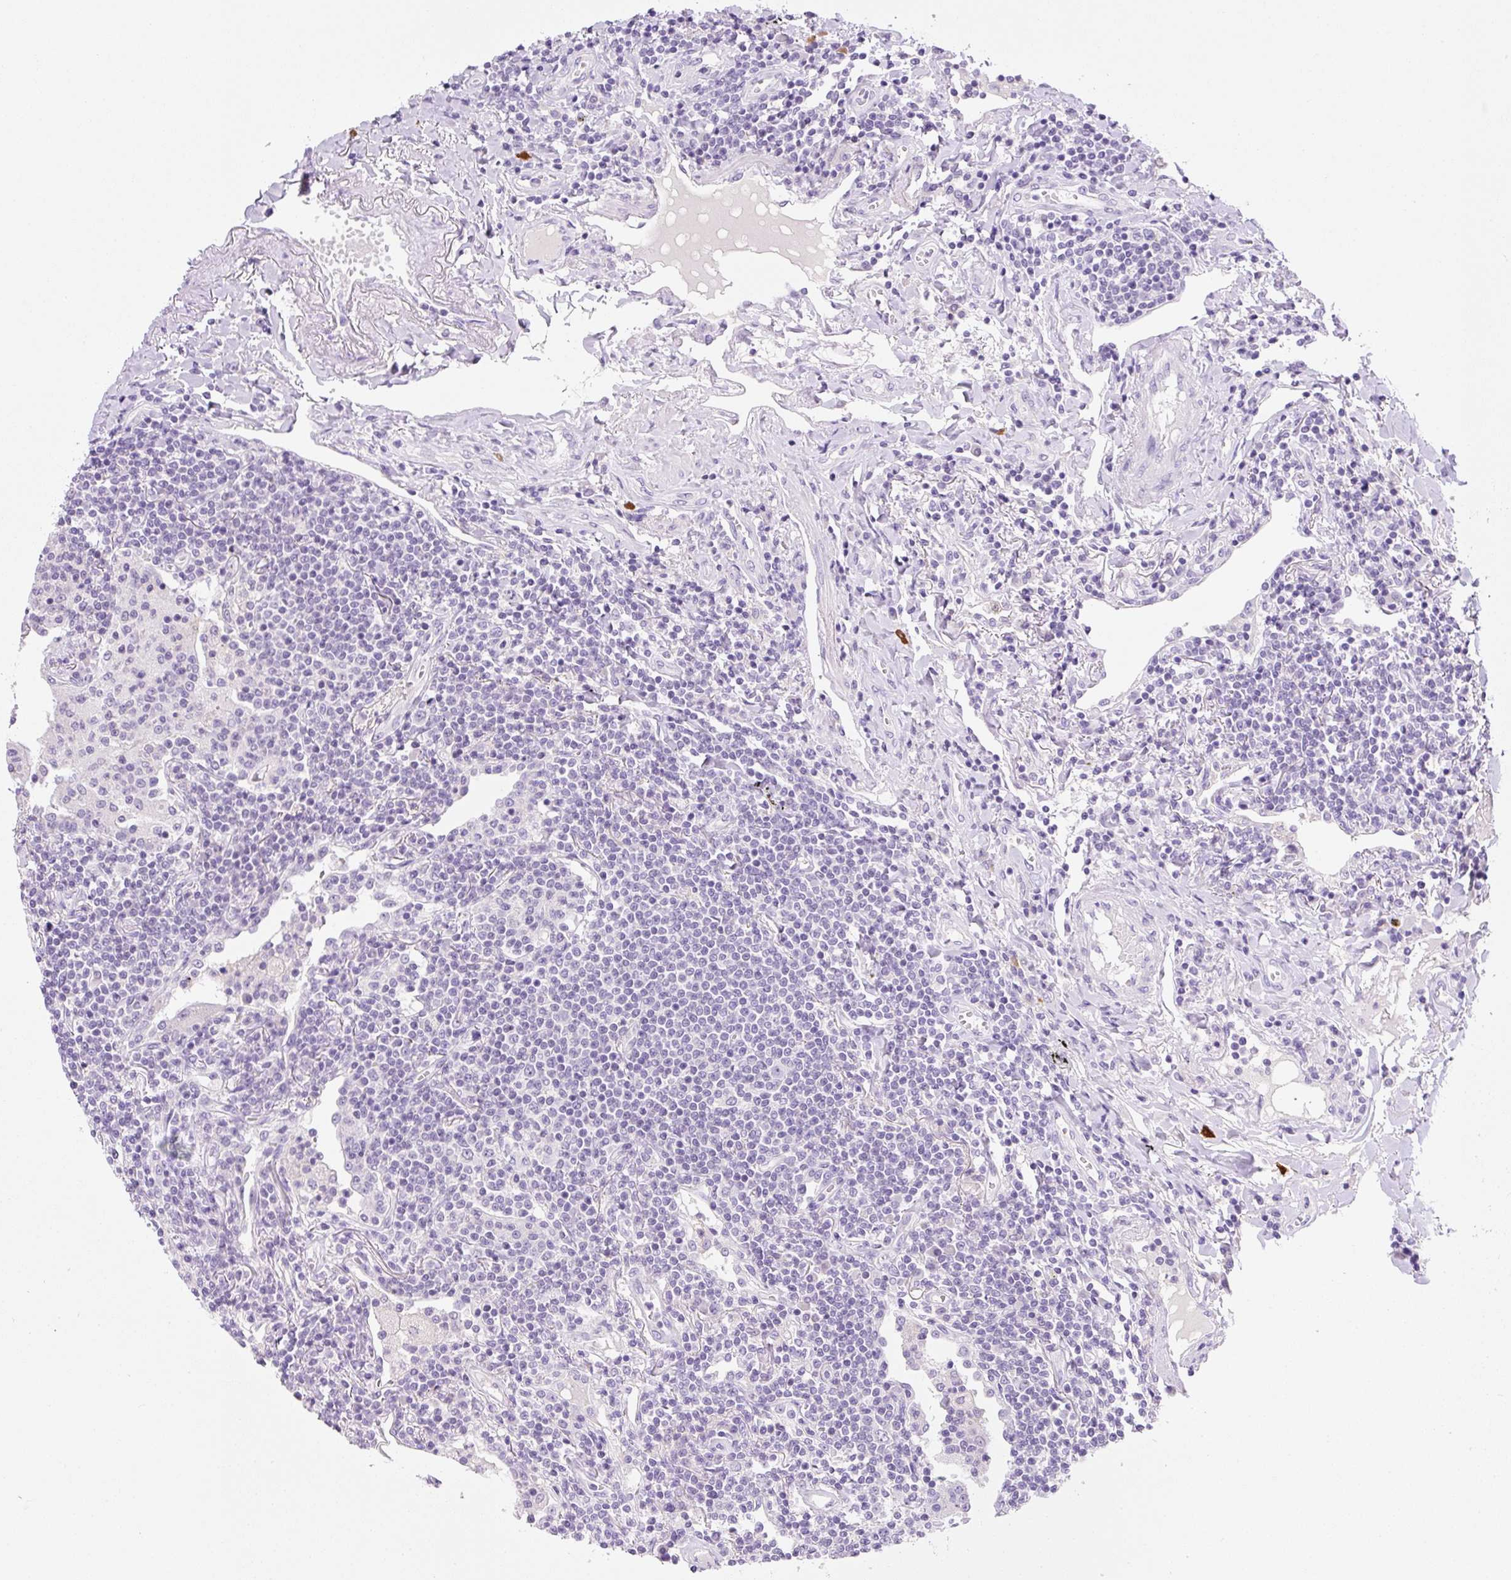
{"staining": {"intensity": "negative", "quantity": "none", "location": "none"}, "tissue": "lymphoma", "cell_type": "Tumor cells", "image_type": "cancer", "snomed": [{"axis": "morphology", "description": "Malignant lymphoma, non-Hodgkin's type, Low grade"}, {"axis": "topography", "description": "Lung"}], "caption": "High power microscopy micrograph of an IHC histopathology image of lymphoma, revealing no significant expression in tumor cells.", "gene": "NDST3", "patient": {"sex": "female", "age": 71}}